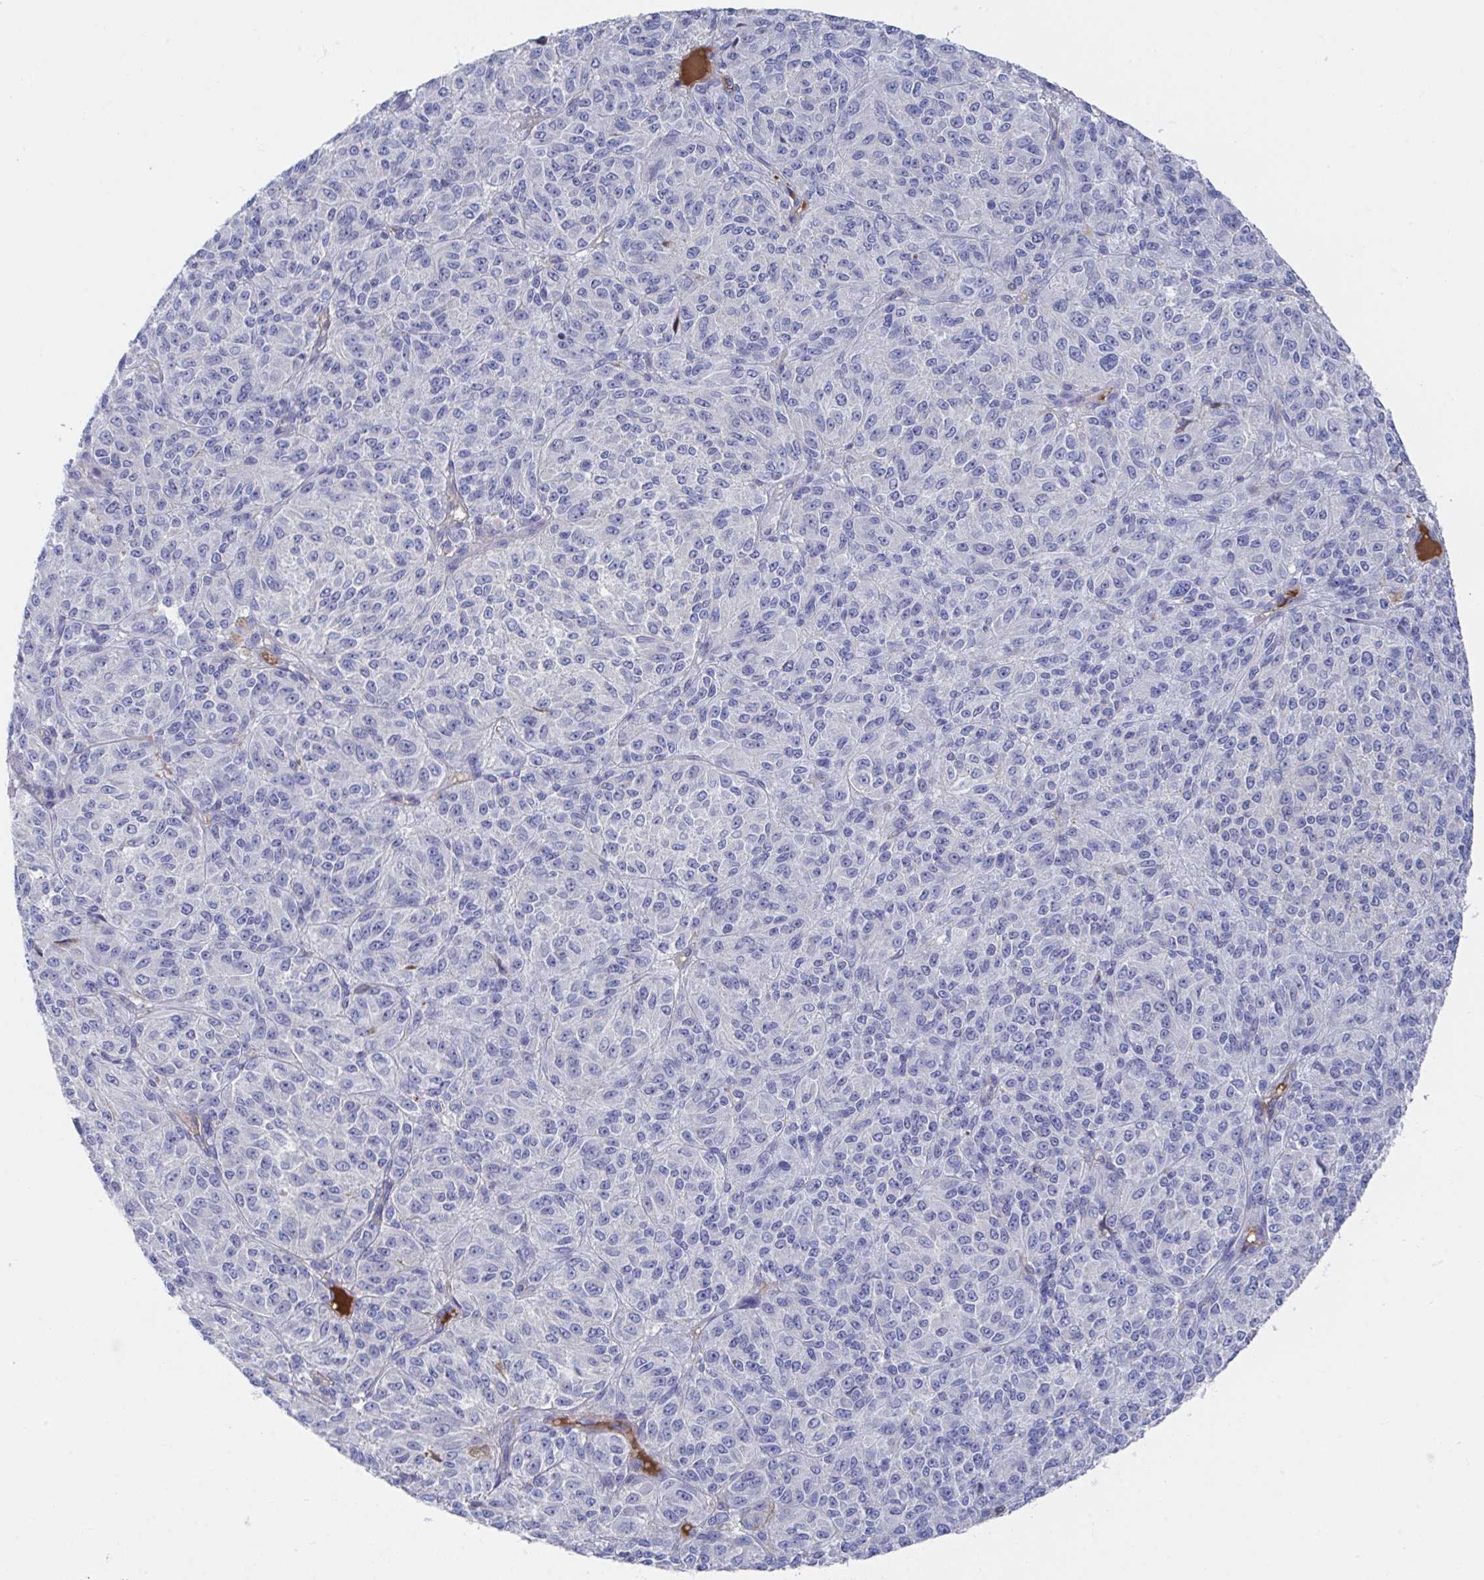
{"staining": {"intensity": "negative", "quantity": "none", "location": "none"}, "tissue": "melanoma", "cell_type": "Tumor cells", "image_type": "cancer", "snomed": [{"axis": "morphology", "description": "Malignant melanoma, Metastatic site"}, {"axis": "topography", "description": "Brain"}], "caption": "Immunohistochemistry of human malignant melanoma (metastatic site) reveals no positivity in tumor cells. The staining was performed using DAB (3,3'-diaminobenzidine) to visualize the protein expression in brown, while the nuclei were stained in blue with hematoxylin (Magnification: 20x).", "gene": "TNFAIP6", "patient": {"sex": "female", "age": 56}}